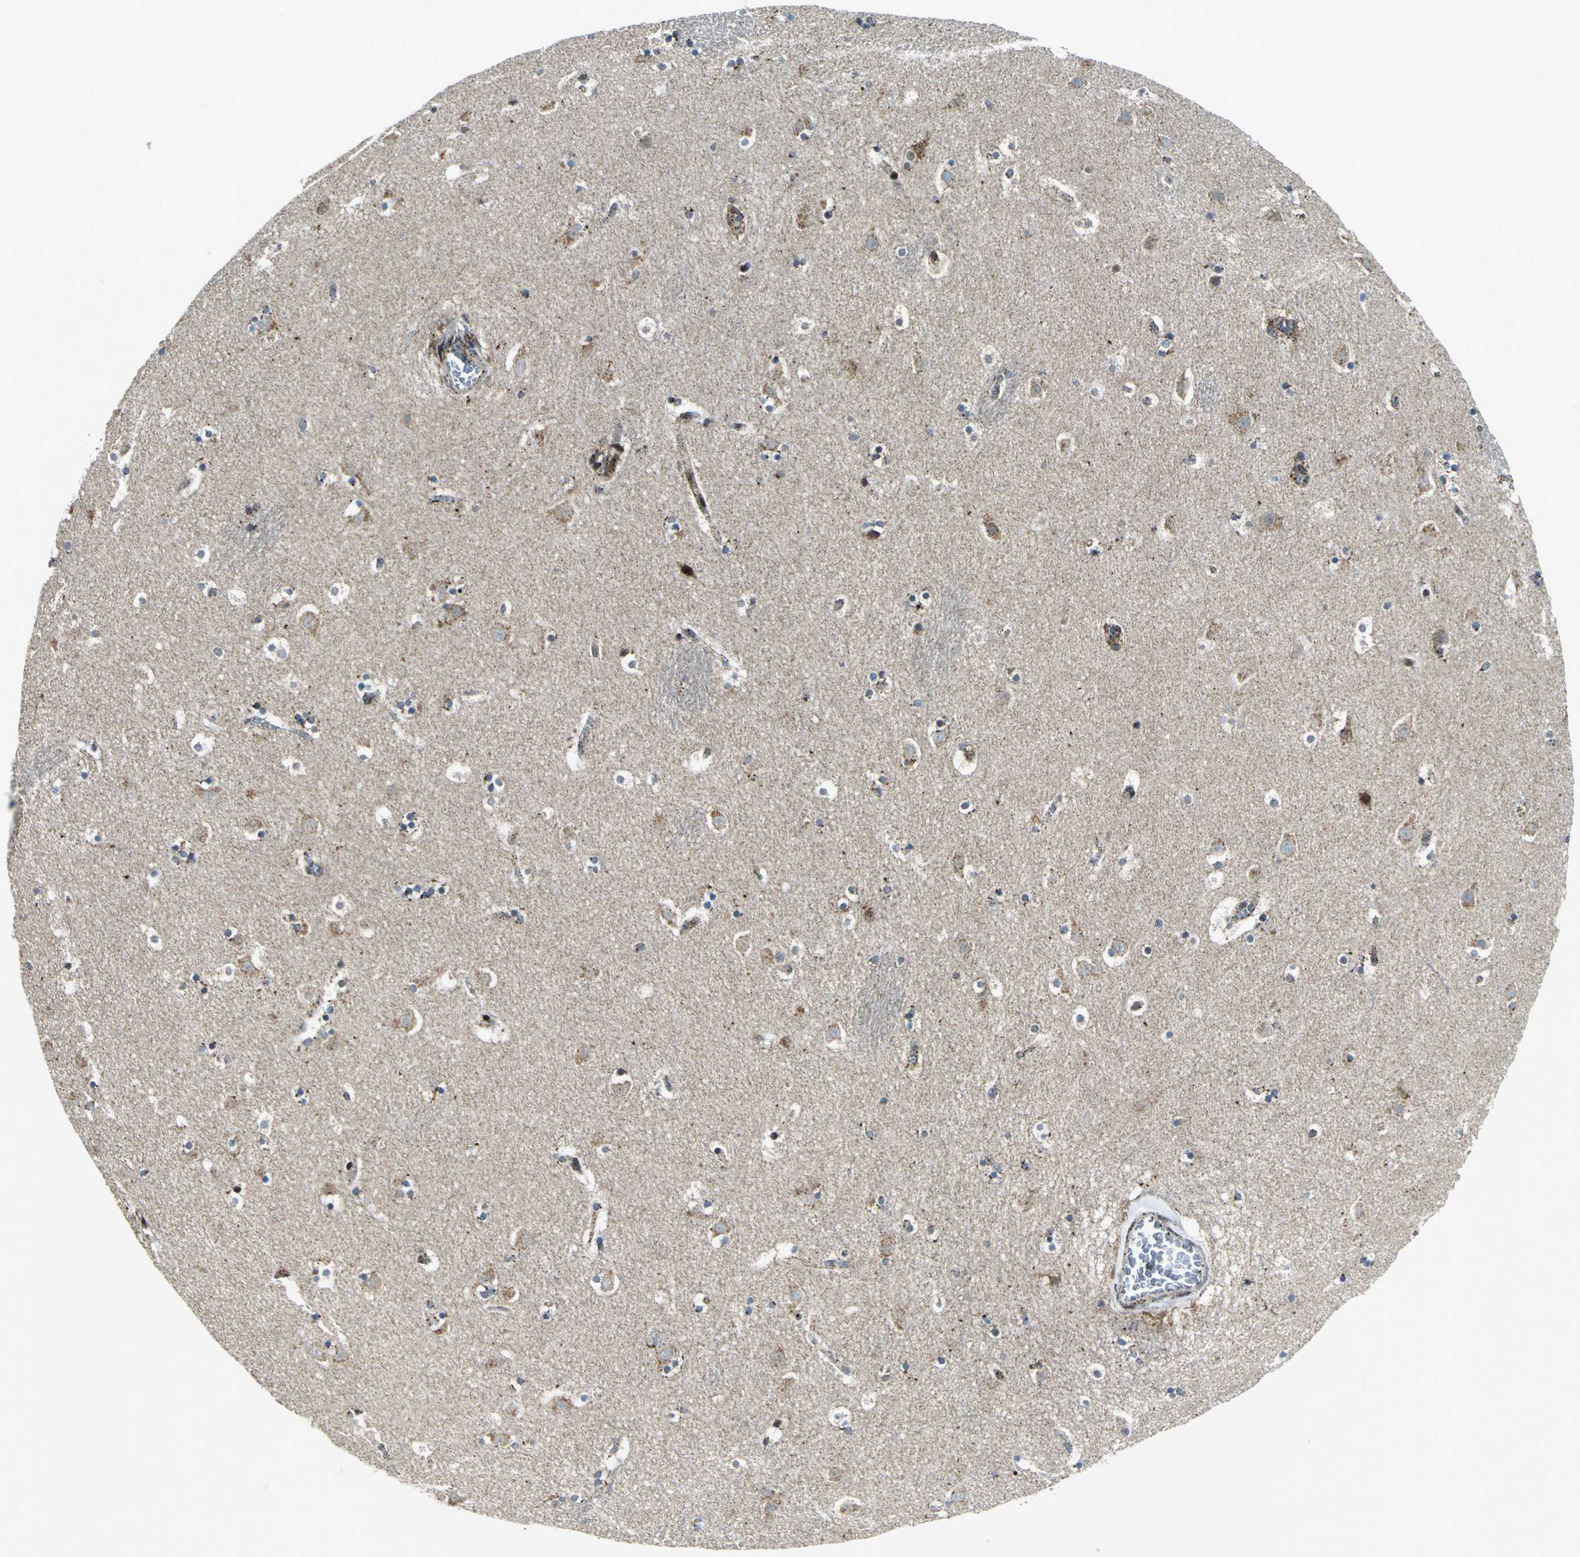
{"staining": {"intensity": "weak", "quantity": "25%-75%", "location": "cytoplasmic/membranous"}, "tissue": "caudate", "cell_type": "Glial cells", "image_type": "normal", "snomed": [{"axis": "morphology", "description": "Normal tissue, NOS"}, {"axis": "topography", "description": "Lateral ventricle wall"}], "caption": "An immunohistochemistry image of benign tissue is shown. Protein staining in brown labels weak cytoplasmic/membranous positivity in caudate within glial cells.", "gene": "ATP6V1A", "patient": {"sex": "male", "age": 45}}